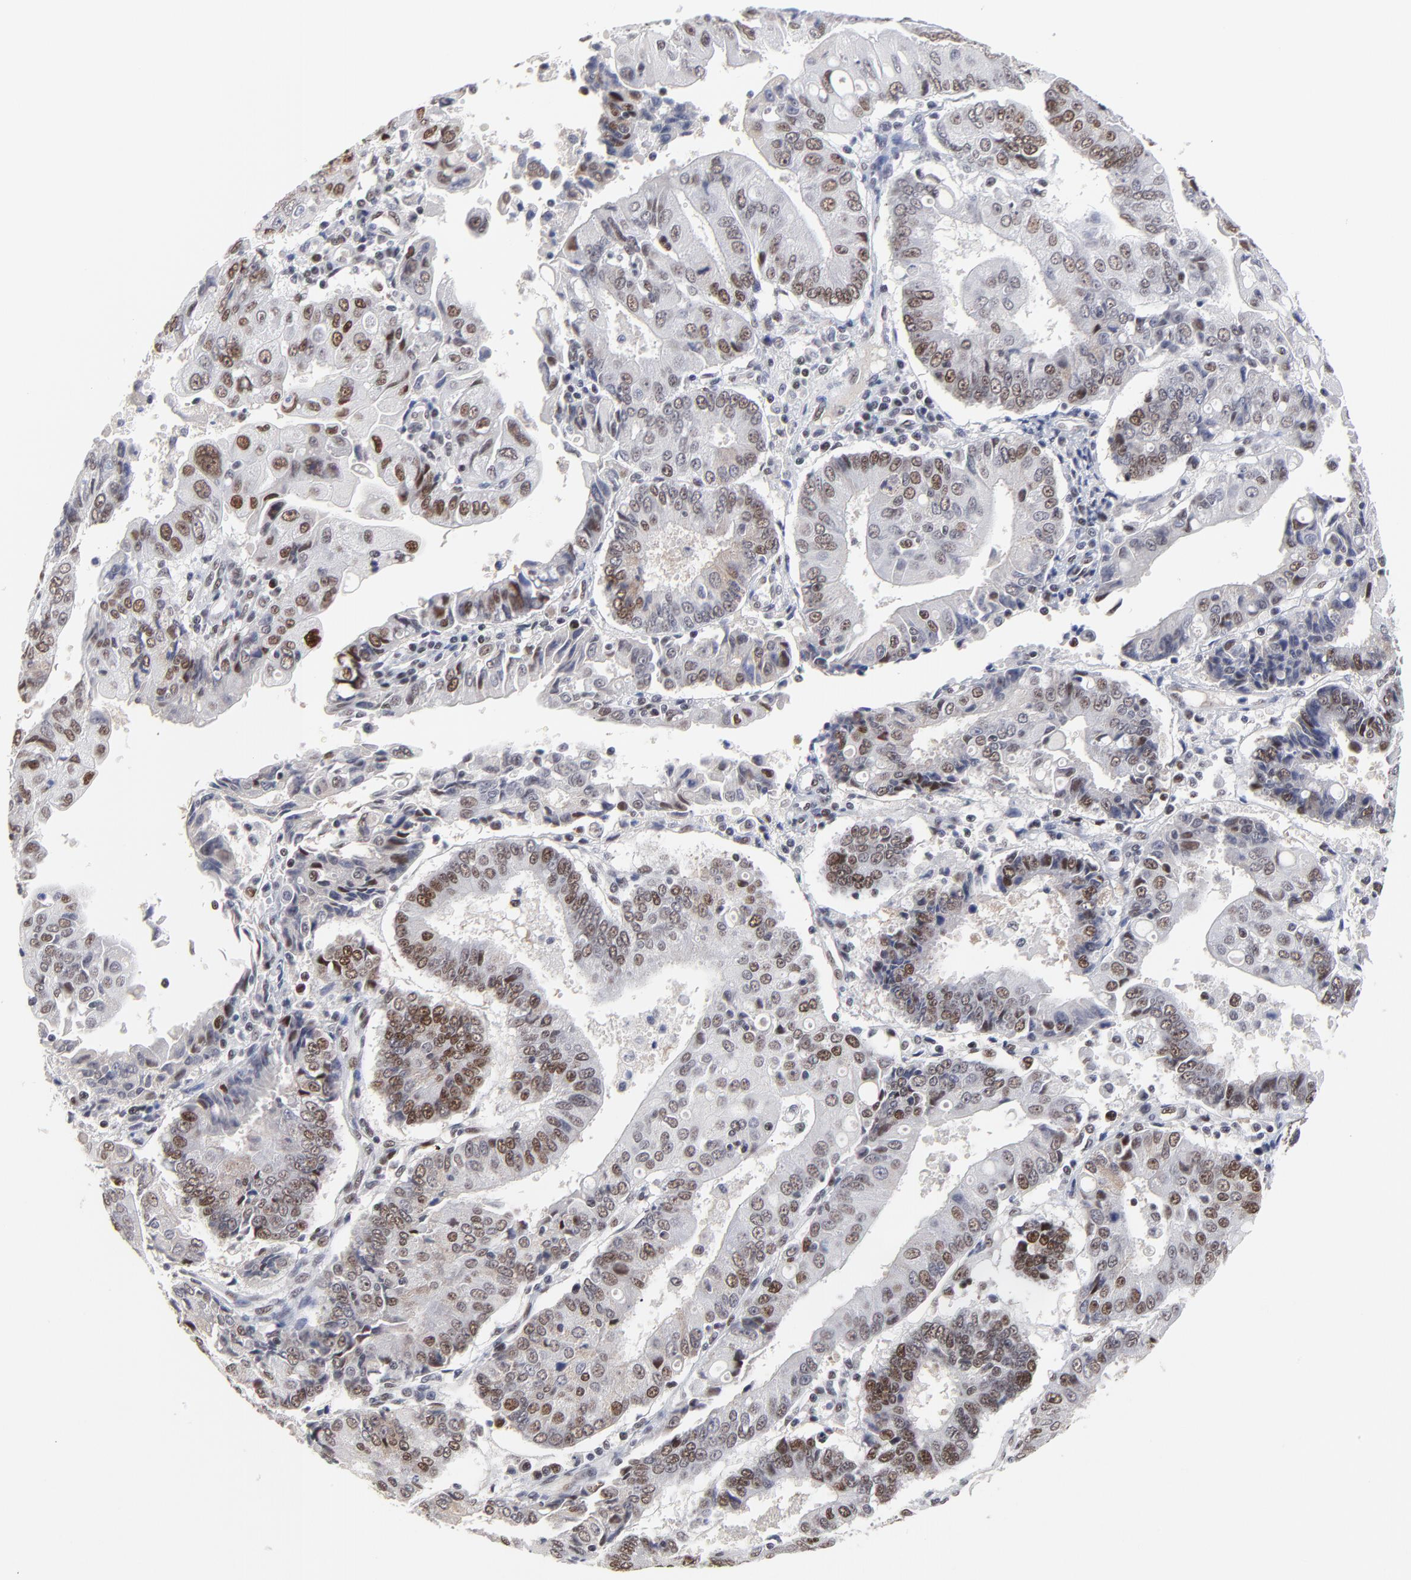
{"staining": {"intensity": "moderate", "quantity": "25%-75%", "location": "nuclear"}, "tissue": "endometrial cancer", "cell_type": "Tumor cells", "image_type": "cancer", "snomed": [{"axis": "morphology", "description": "Adenocarcinoma, NOS"}, {"axis": "topography", "description": "Endometrium"}], "caption": "Adenocarcinoma (endometrial) was stained to show a protein in brown. There is medium levels of moderate nuclear positivity in about 25%-75% of tumor cells. The protein of interest is shown in brown color, while the nuclei are stained blue.", "gene": "OGFOD1", "patient": {"sex": "female", "age": 75}}